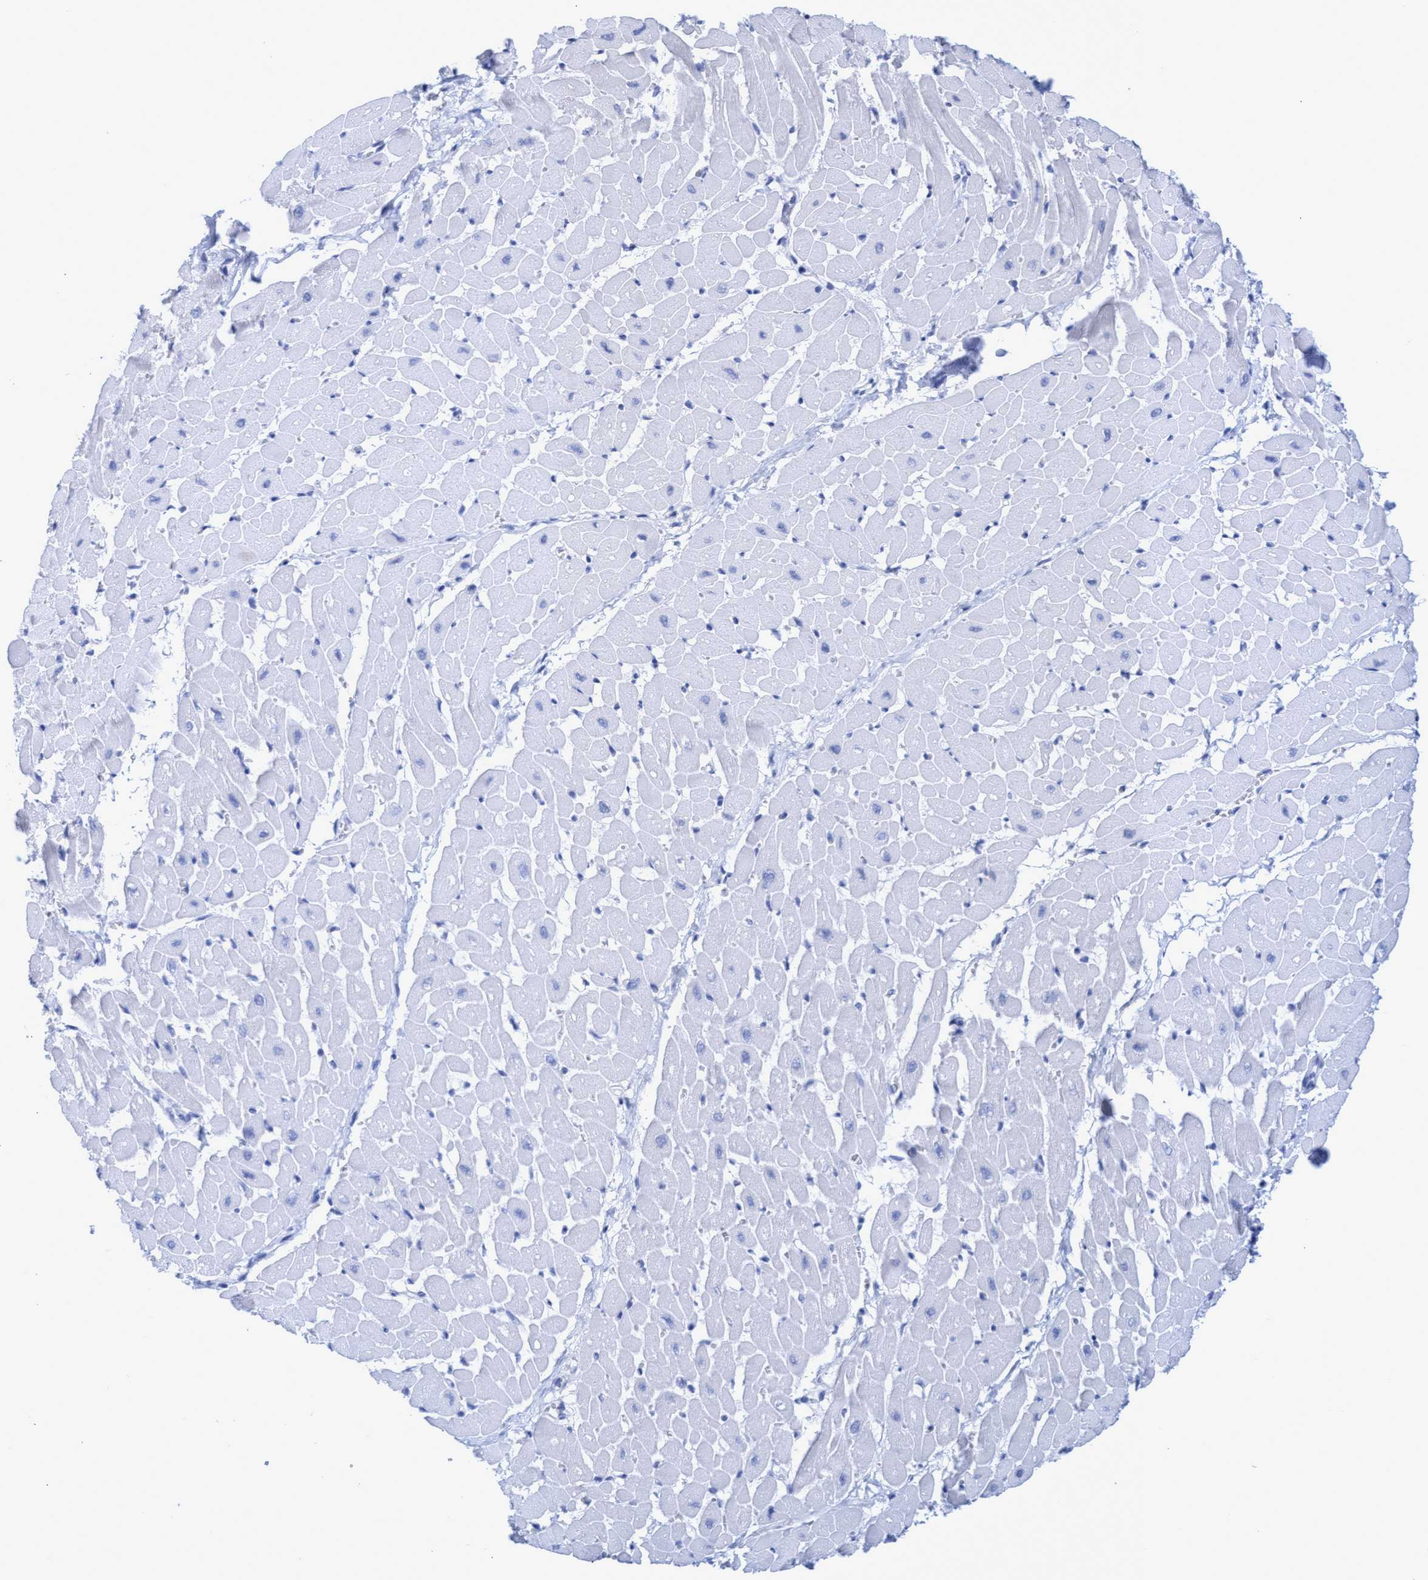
{"staining": {"intensity": "negative", "quantity": "none", "location": "none"}, "tissue": "heart muscle", "cell_type": "Cardiomyocytes", "image_type": "normal", "snomed": [{"axis": "morphology", "description": "Normal tissue, NOS"}, {"axis": "topography", "description": "Heart"}], "caption": "Cardiomyocytes show no significant protein expression in benign heart muscle. (DAB immunohistochemistry with hematoxylin counter stain).", "gene": "INSL6", "patient": {"sex": "male", "age": 45}}